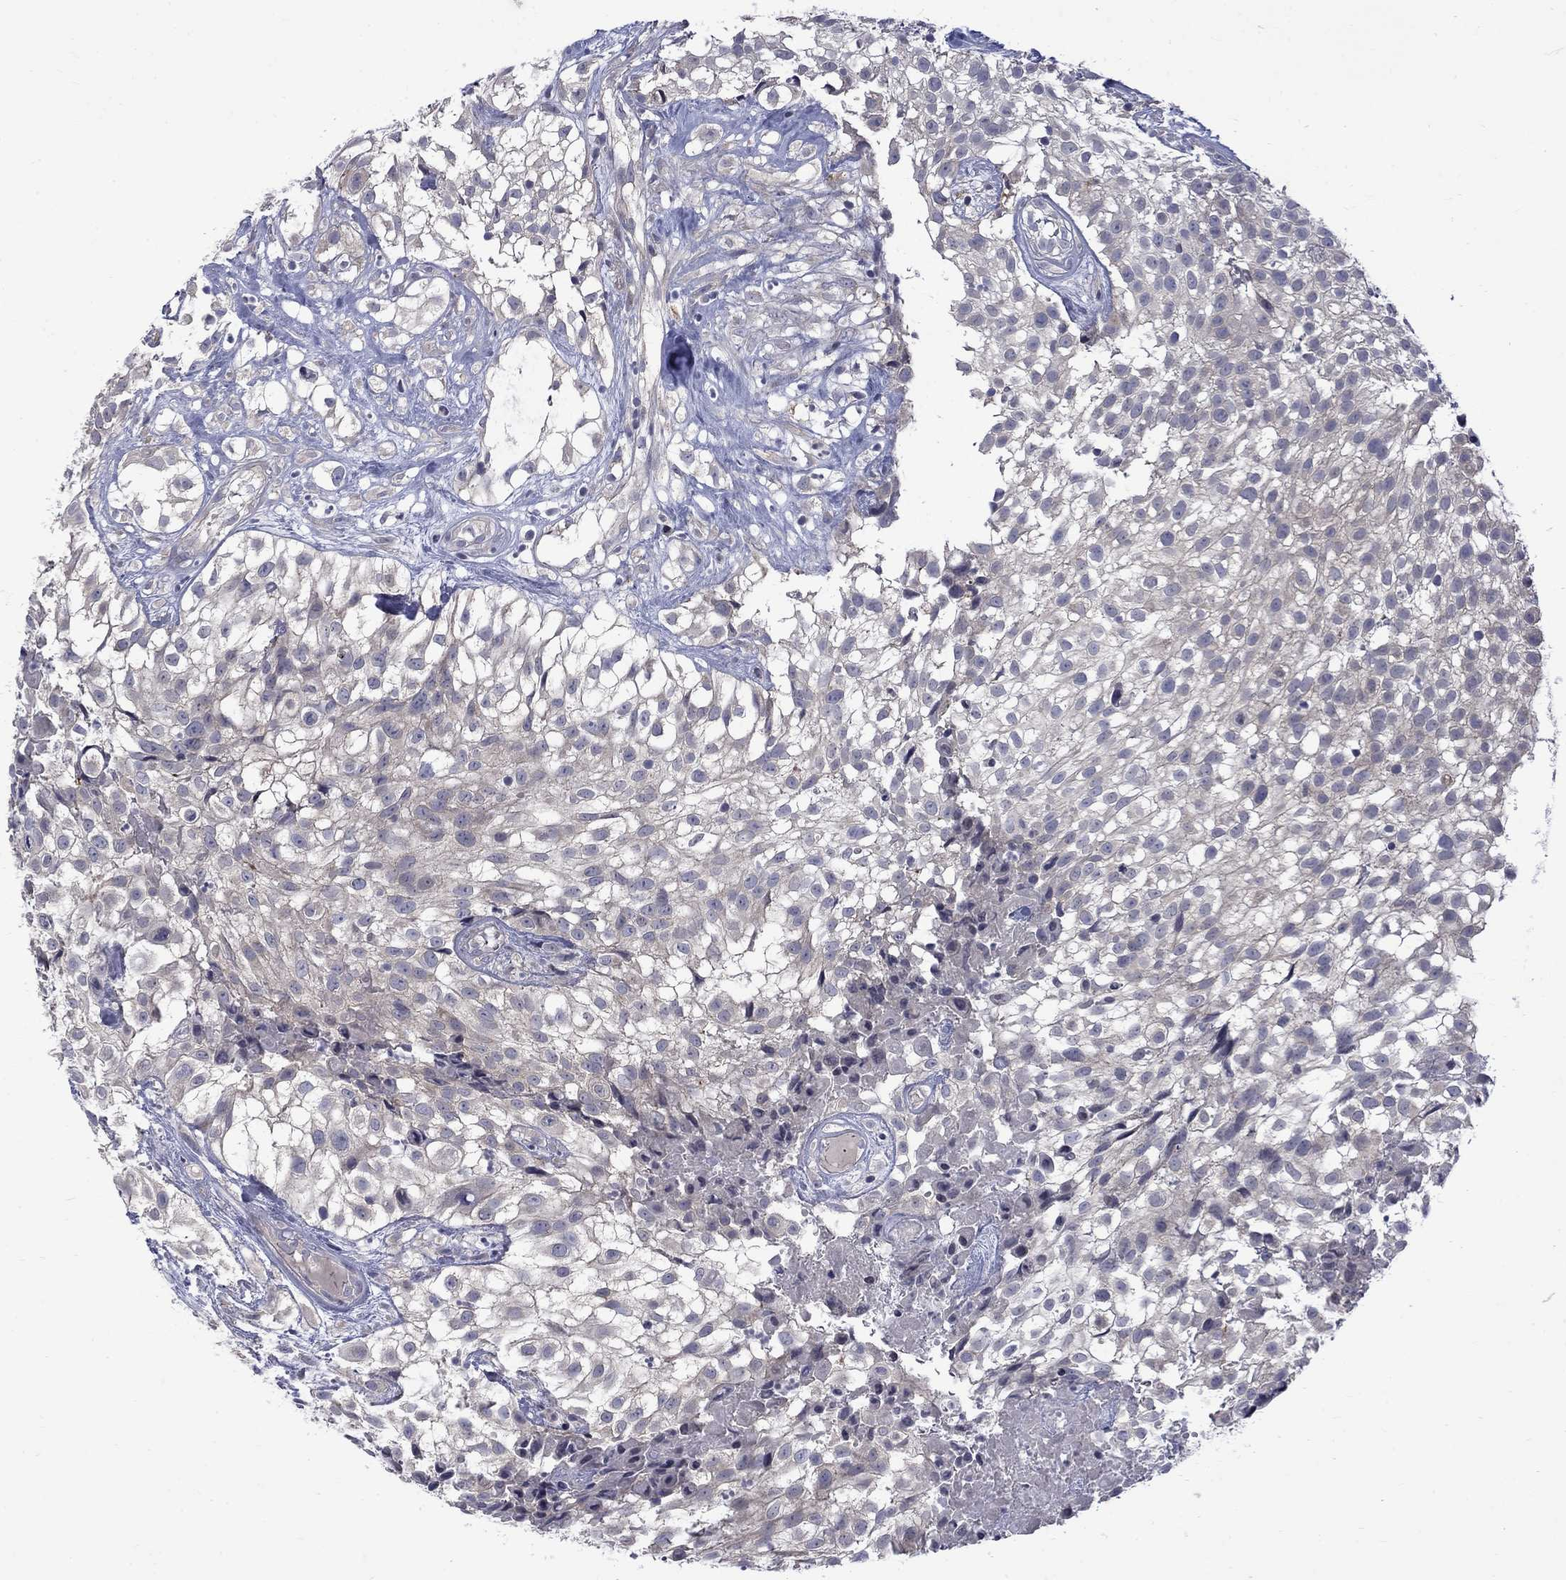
{"staining": {"intensity": "negative", "quantity": "none", "location": "none"}, "tissue": "urothelial cancer", "cell_type": "Tumor cells", "image_type": "cancer", "snomed": [{"axis": "morphology", "description": "Urothelial carcinoma, High grade"}, {"axis": "topography", "description": "Urinary bladder"}], "caption": "This is a photomicrograph of immunohistochemistry (IHC) staining of urothelial carcinoma (high-grade), which shows no staining in tumor cells.", "gene": "SH2B1", "patient": {"sex": "male", "age": 56}}